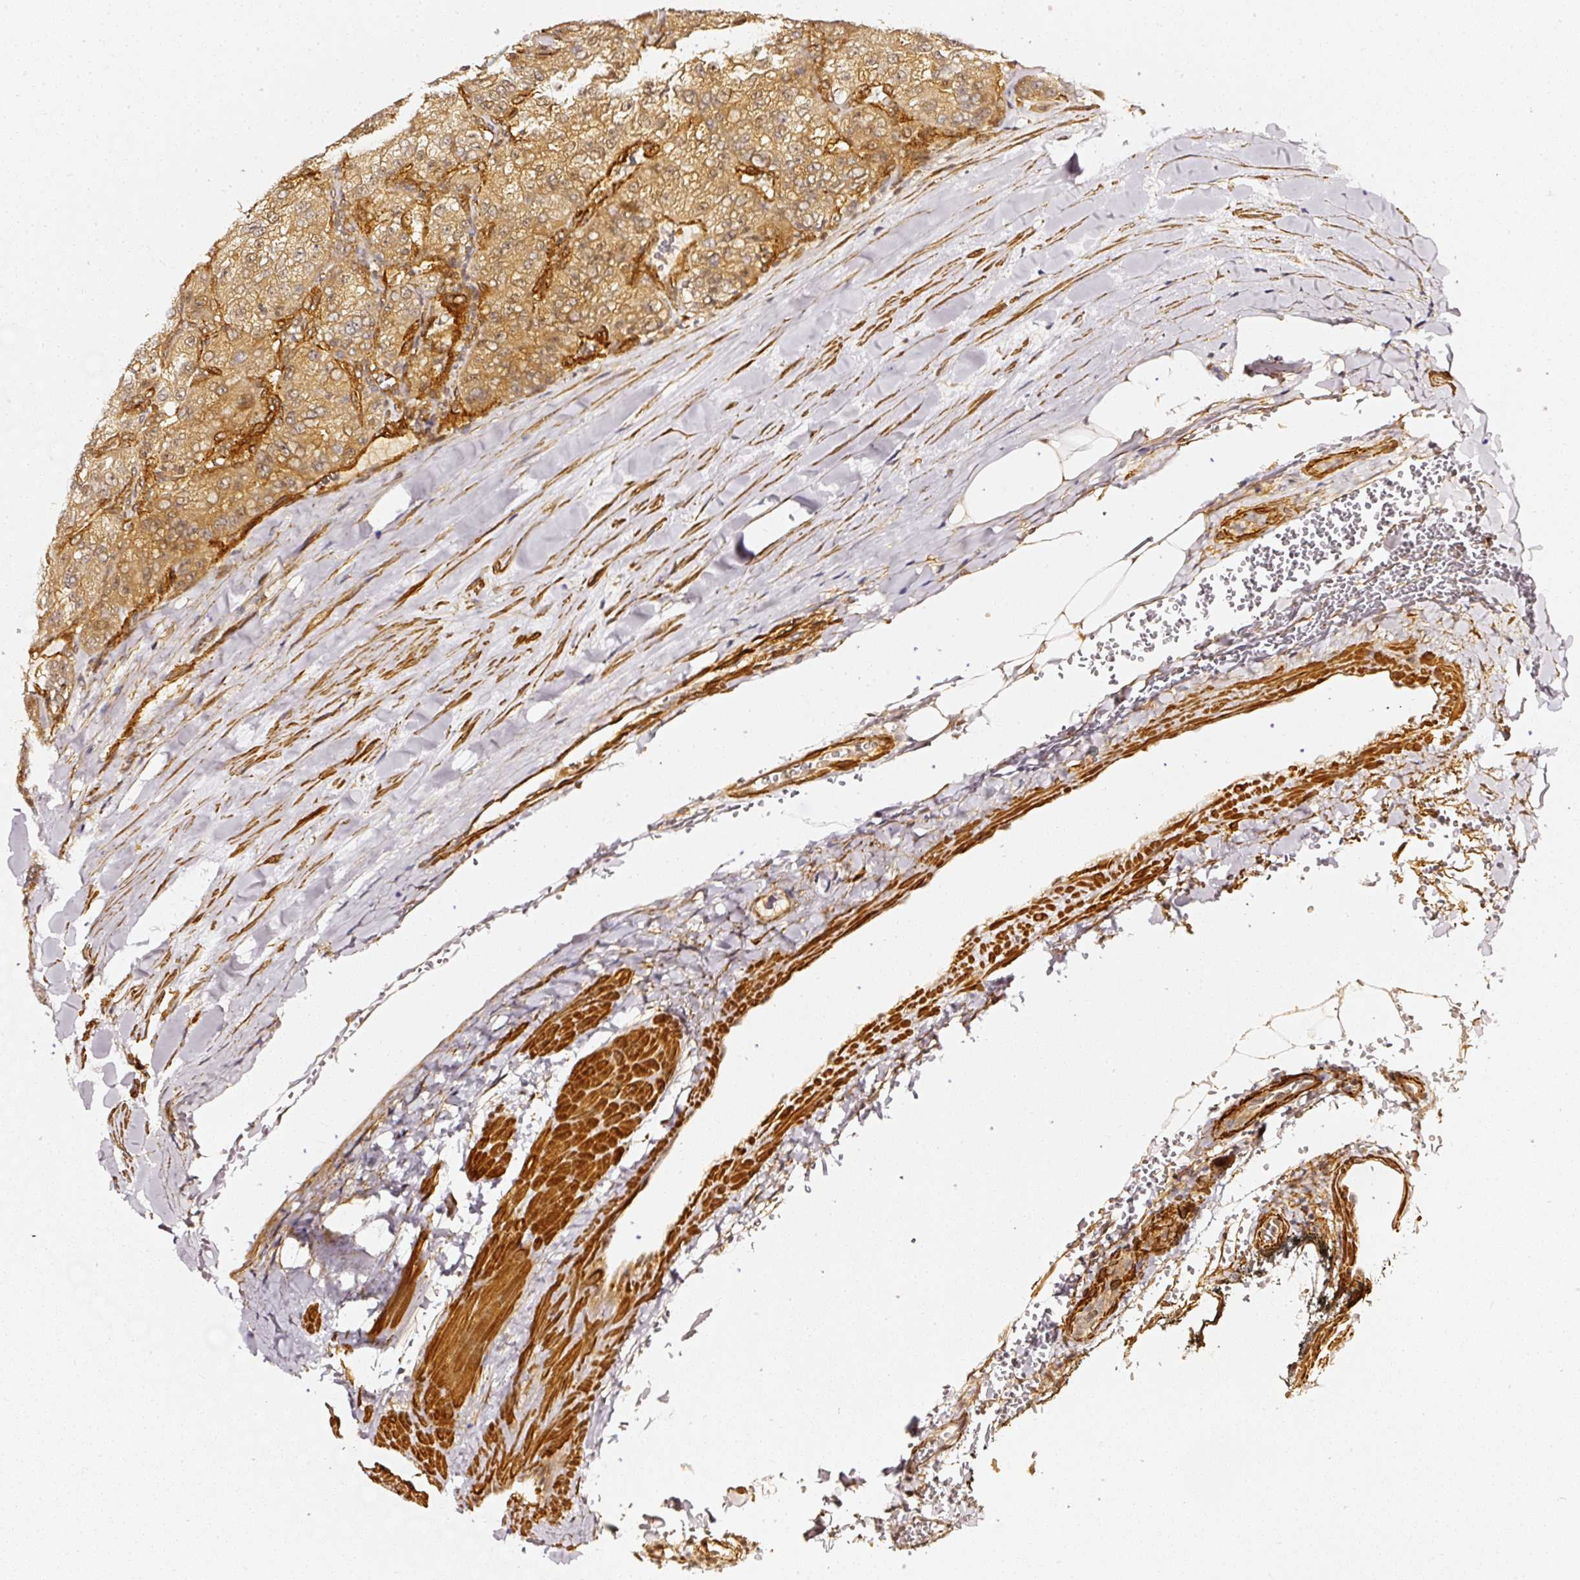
{"staining": {"intensity": "moderate", "quantity": ">75%", "location": "cytoplasmic/membranous"}, "tissue": "renal cancer", "cell_type": "Tumor cells", "image_type": "cancer", "snomed": [{"axis": "morphology", "description": "Adenocarcinoma, NOS"}, {"axis": "topography", "description": "Kidney"}], "caption": "Moderate cytoplasmic/membranous protein positivity is identified in approximately >75% of tumor cells in adenocarcinoma (renal).", "gene": "PSMD1", "patient": {"sex": "female", "age": 63}}